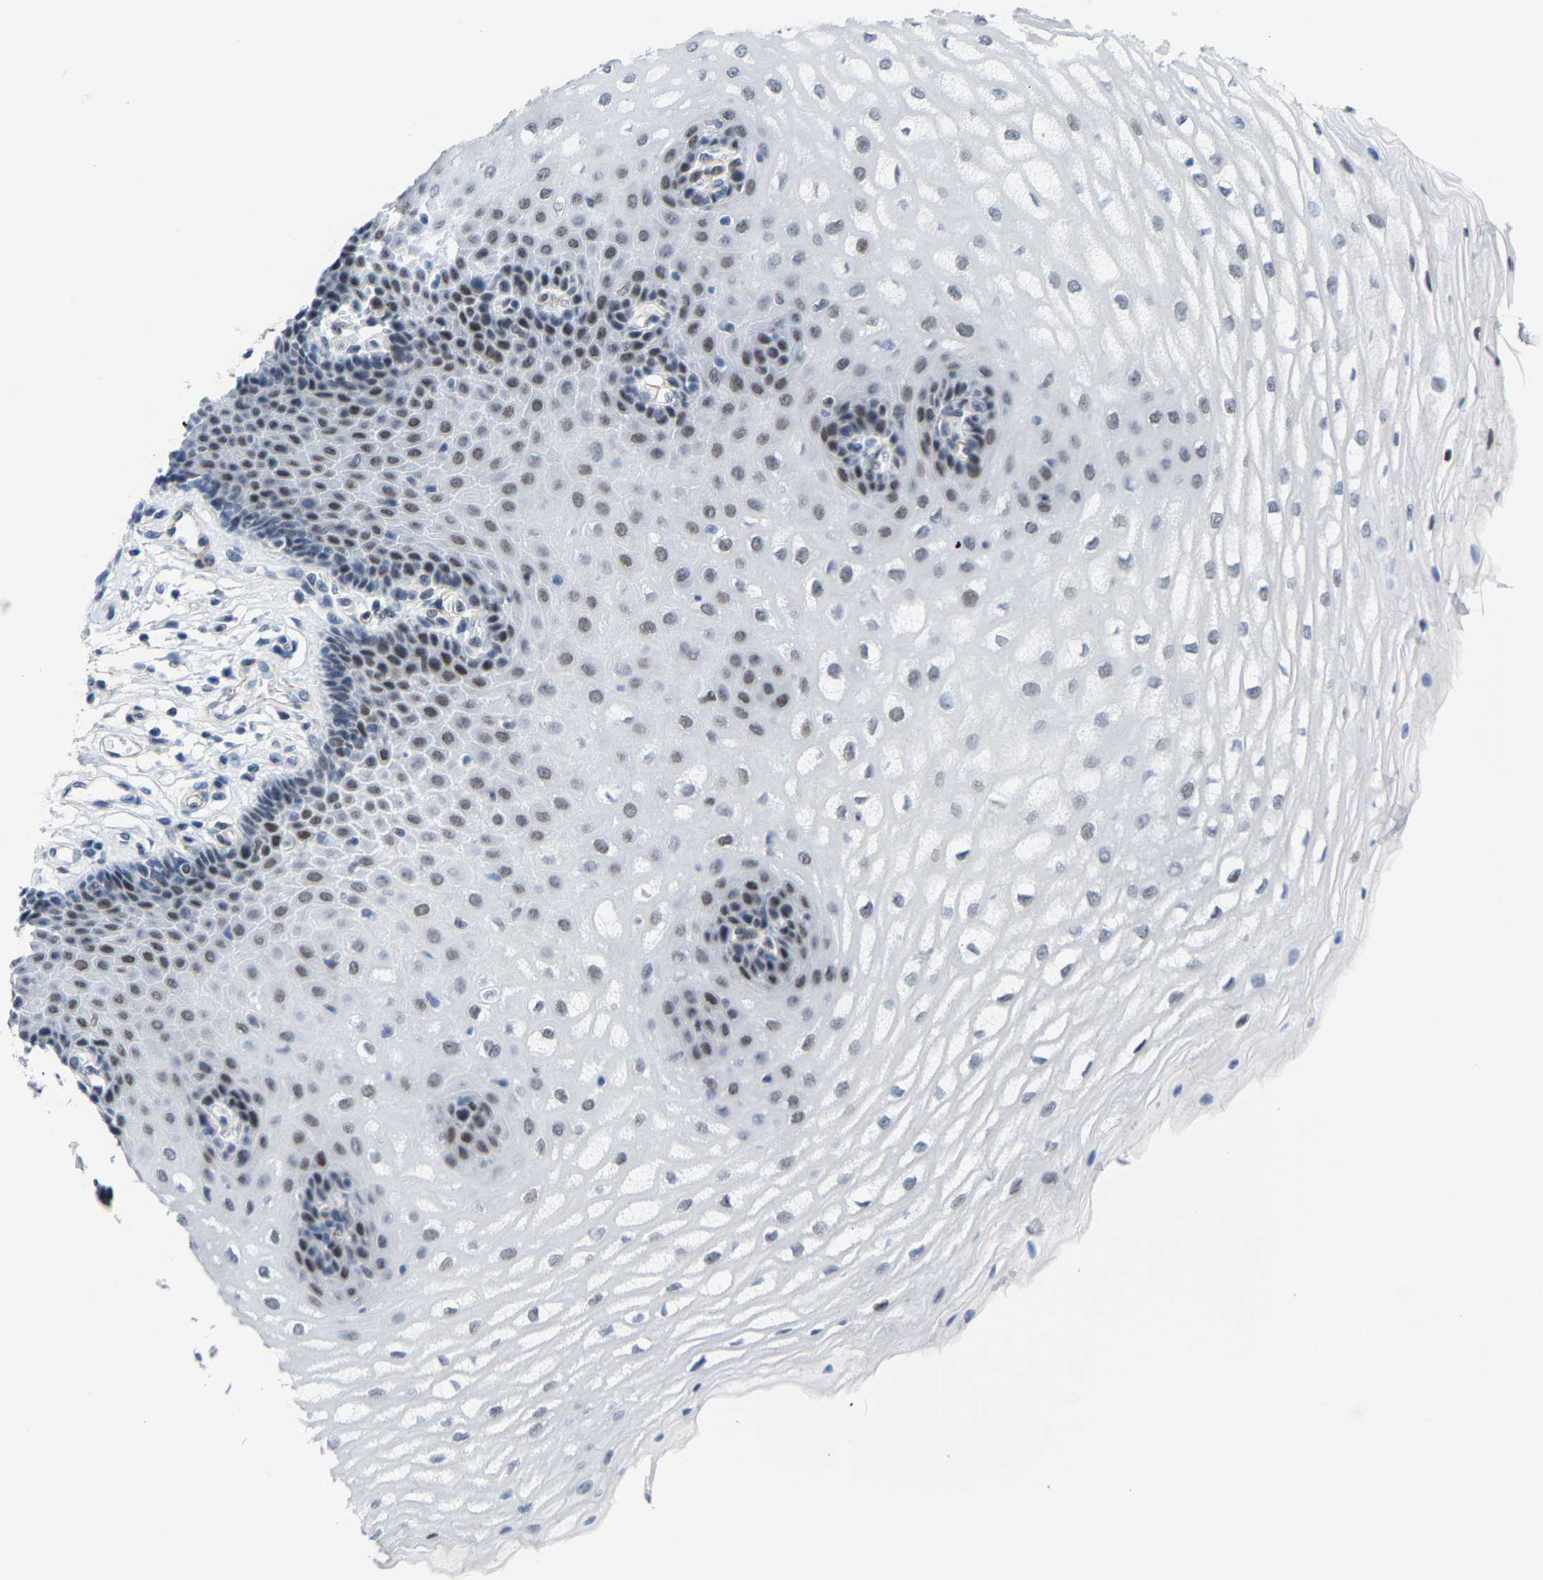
{"staining": {"intensity": "moderate", "quantity": ">75%", "location": "nuclear"}, "tissue": "esophagus", "cell_type": "Squamous epithelial cells", "image_type": "normal", "snomed": [{"axis": "morphology", "description": "Normal tissue, NOS"}, {"axis": "topography", "description": "Esophagus"}], "caption": "DAB (3,3'-diaminobenzidine) immunohistochemical staining of benign human esophagus exhibits moderate nuclear protein expression in about >75% of squamous epithelial cells.", "gene": "FAM180A", "patient": {"sex": "male", "age": 54}}